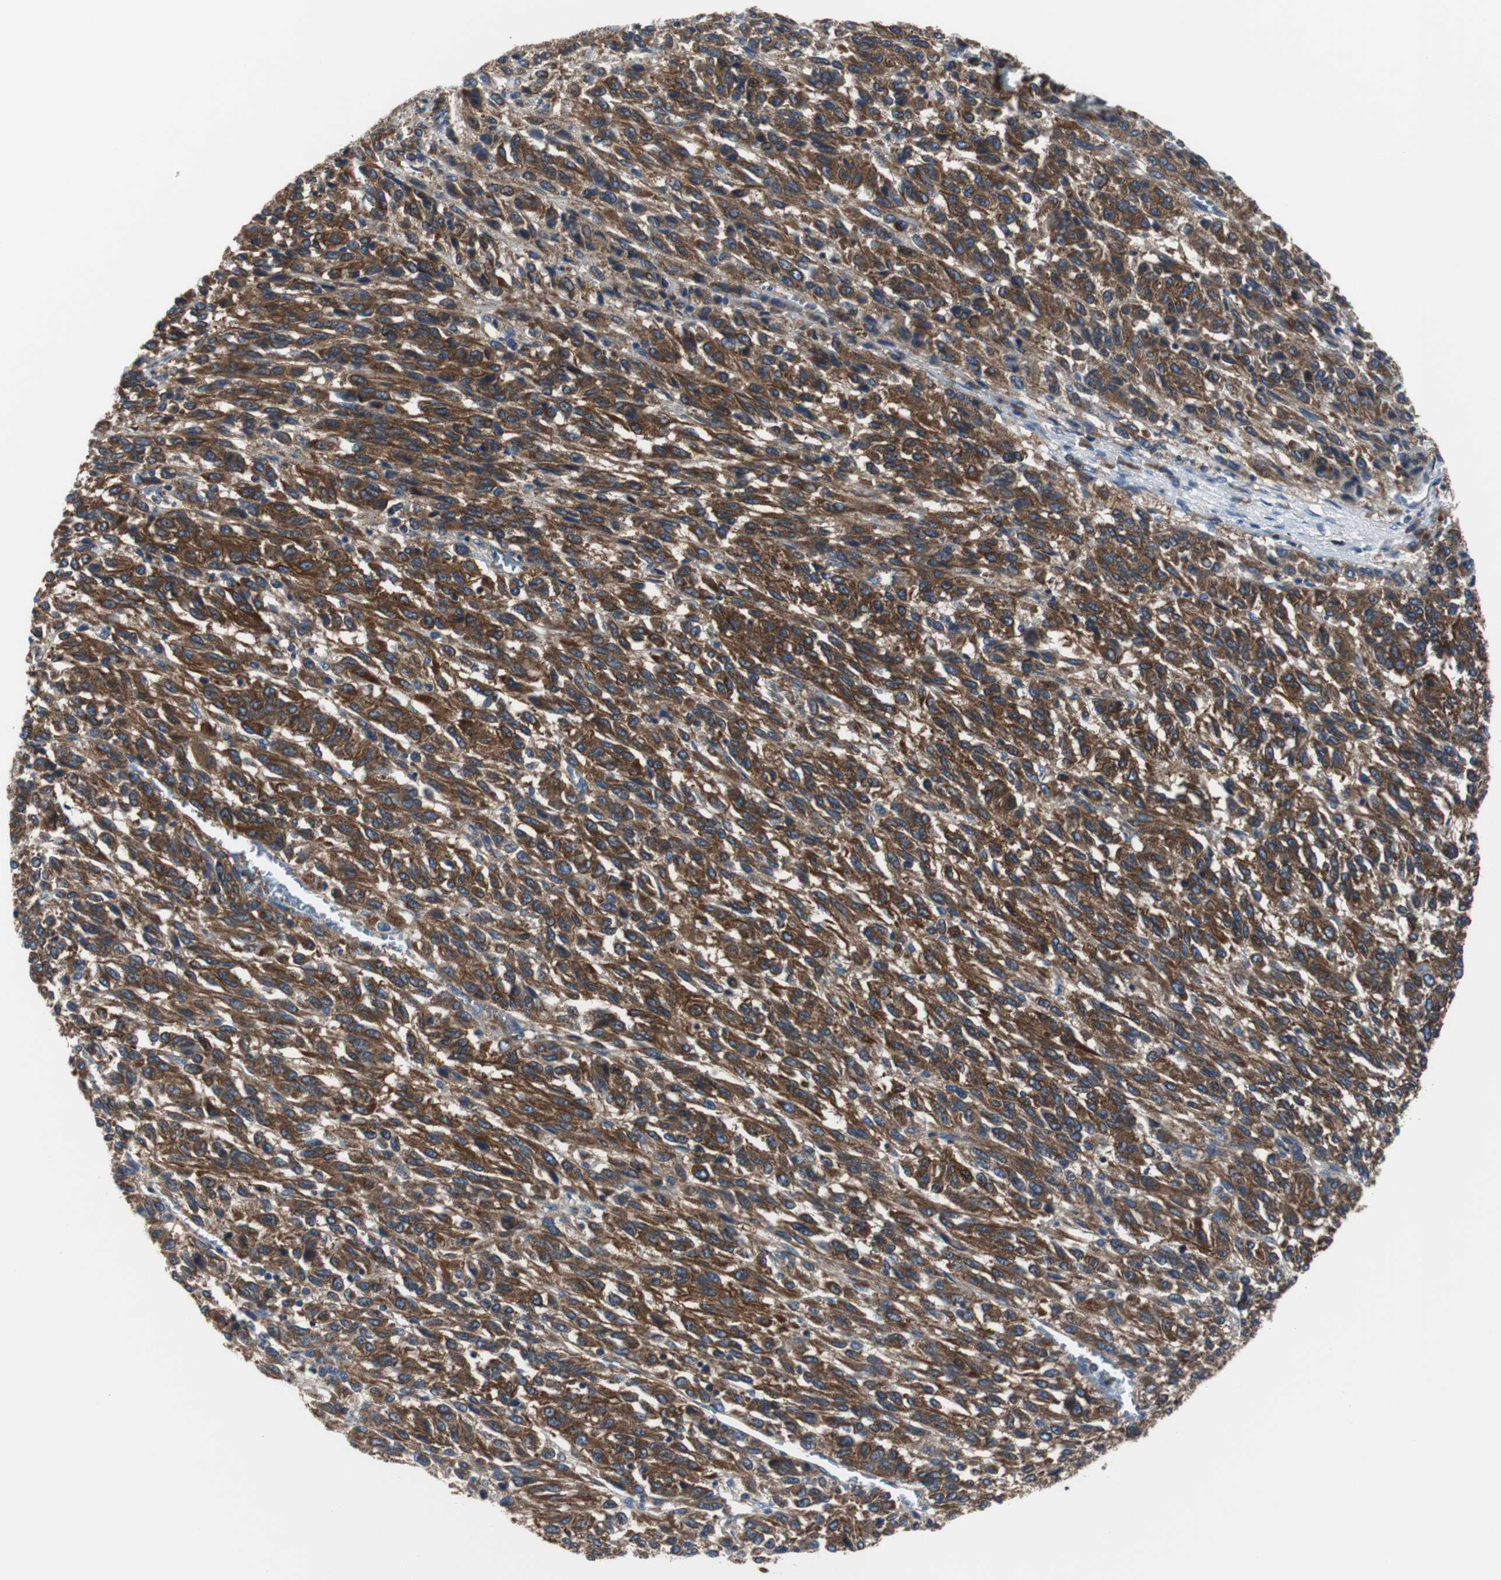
{"staining": {"intensity": "strong", "quantity": ">75%", "location": "cytoplasmic/membranous"}, "tissue": "melanoma", "cell_type": "Tumor cells", "image_type": "cancer", "snomed": [{"axis": "morphology", "description": "Malignant melanoma, Metastatic site"}, {"axis": "topography", "description": "Lung"}], "caption": "Human melanoma stained for a protein (brown) reveals strong cytoplasmic/membranous positive expression in approximately >75% of tumor cells.", "gene": "BRAF", "patient": {"sex": "male", "age": 64}}